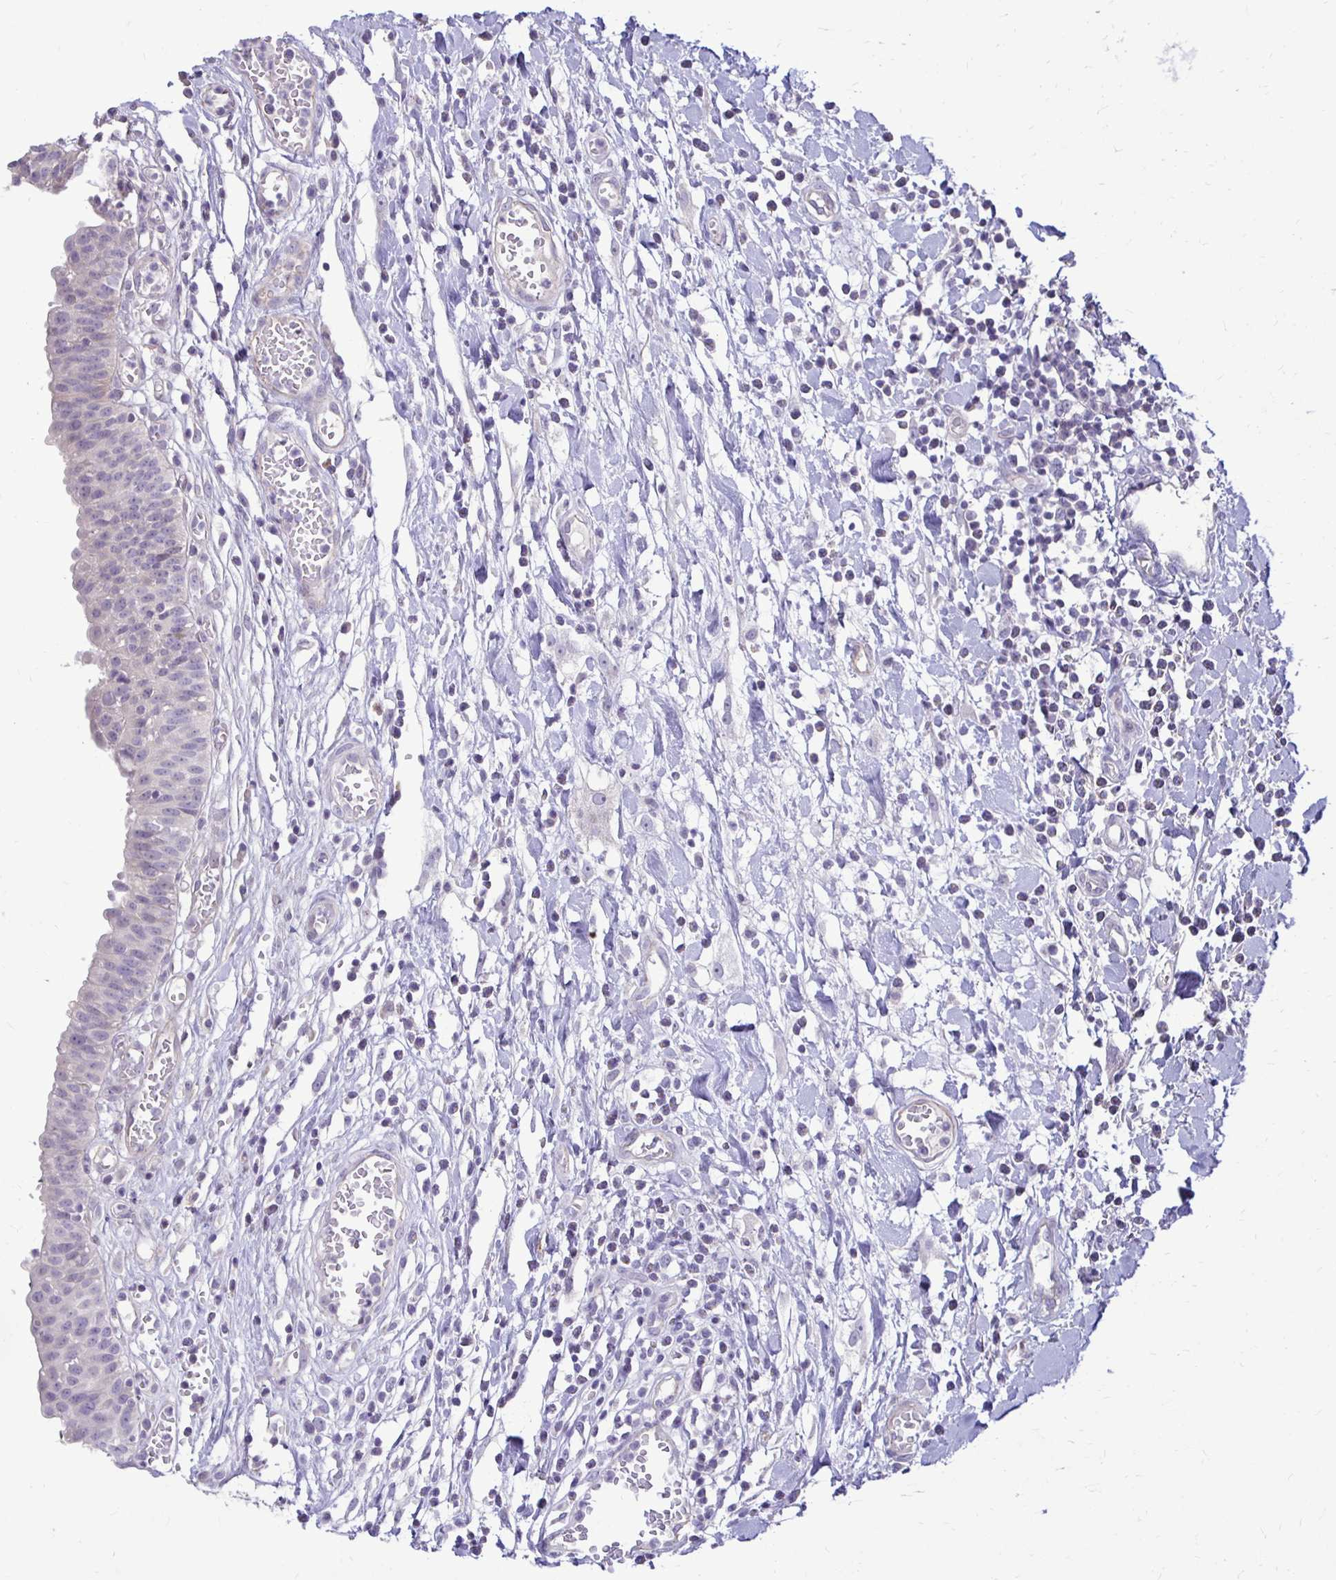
{"staining": {"intensity": "negative", "quantity": "none", "location": "none"}, "tissue": "urinary bladder", "cell_type": "Urothelial cells", "image_type": "normal", "snomed": [{"axis": "morphology", "description": "Normal tissue, NOS"}, {"axis": "topography", "description": "Urinary bladder"}], "caption": "Photomicrograph shows no protein staining in urothelial cells of normal urinary bladder.", "gene": "GAS2", "patient": {"sex": "male", "age": 64}}